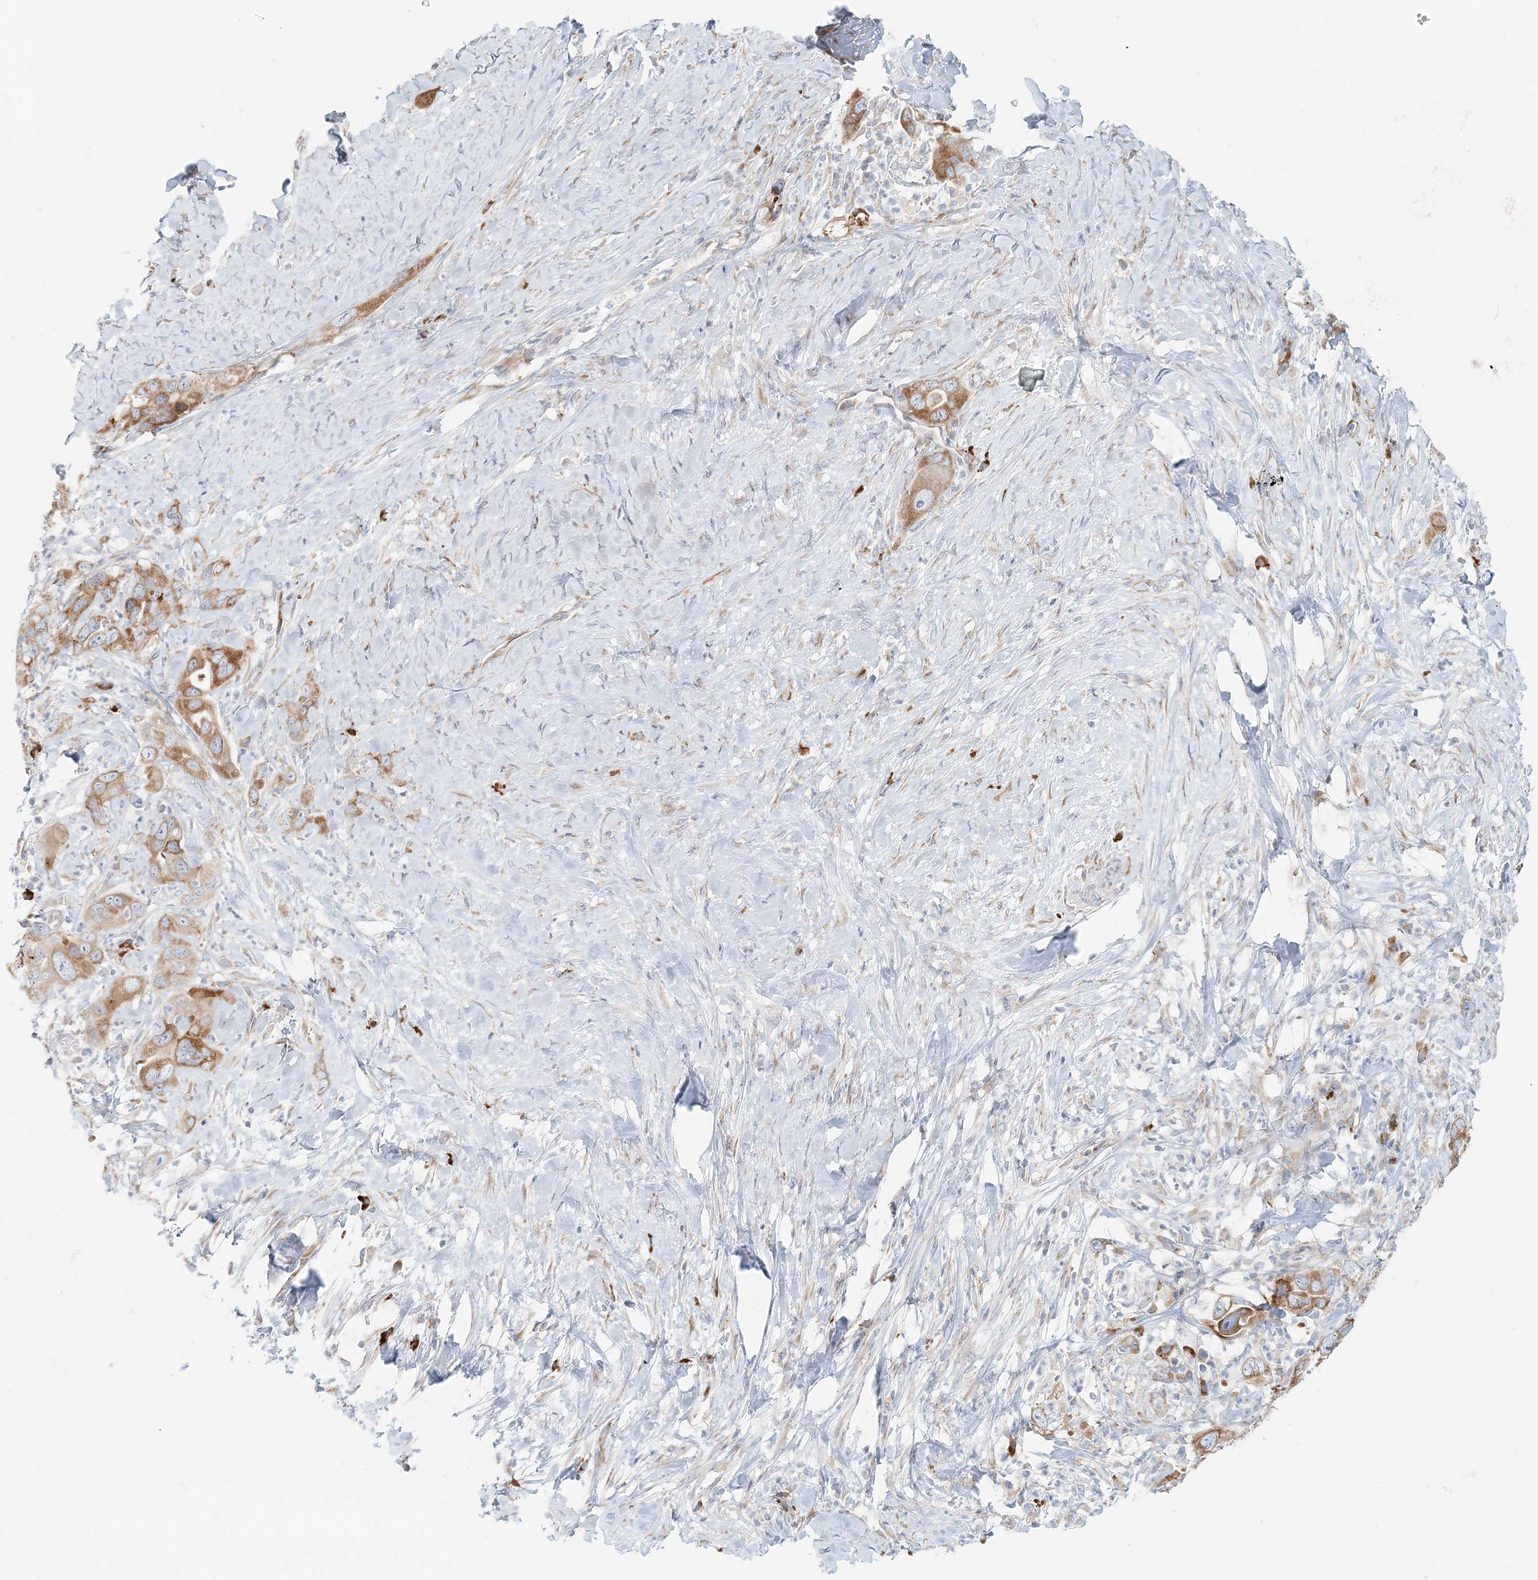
{"staining": {"intensity": "strong", "quantity": ">75%", "location": "cytoplasmic/membranous"}, "tissue": "pancreatic cancer", "cell_type": "Tumor cells", "image_type": "cancer", "snomed": [{"axis": "morphology", "description": "Adenocarcinoma, NOS"}, {"axis": "topography", "description": "Pancreas"}], "caption": "Pancreatic adenocarcinoma stained with a brown dye shows strong cytoplasmic/membranous positive positivity in about >75% of tumor cells.", "gene": "STK11IP", "patient": {"sex": "female", "age": 71}}